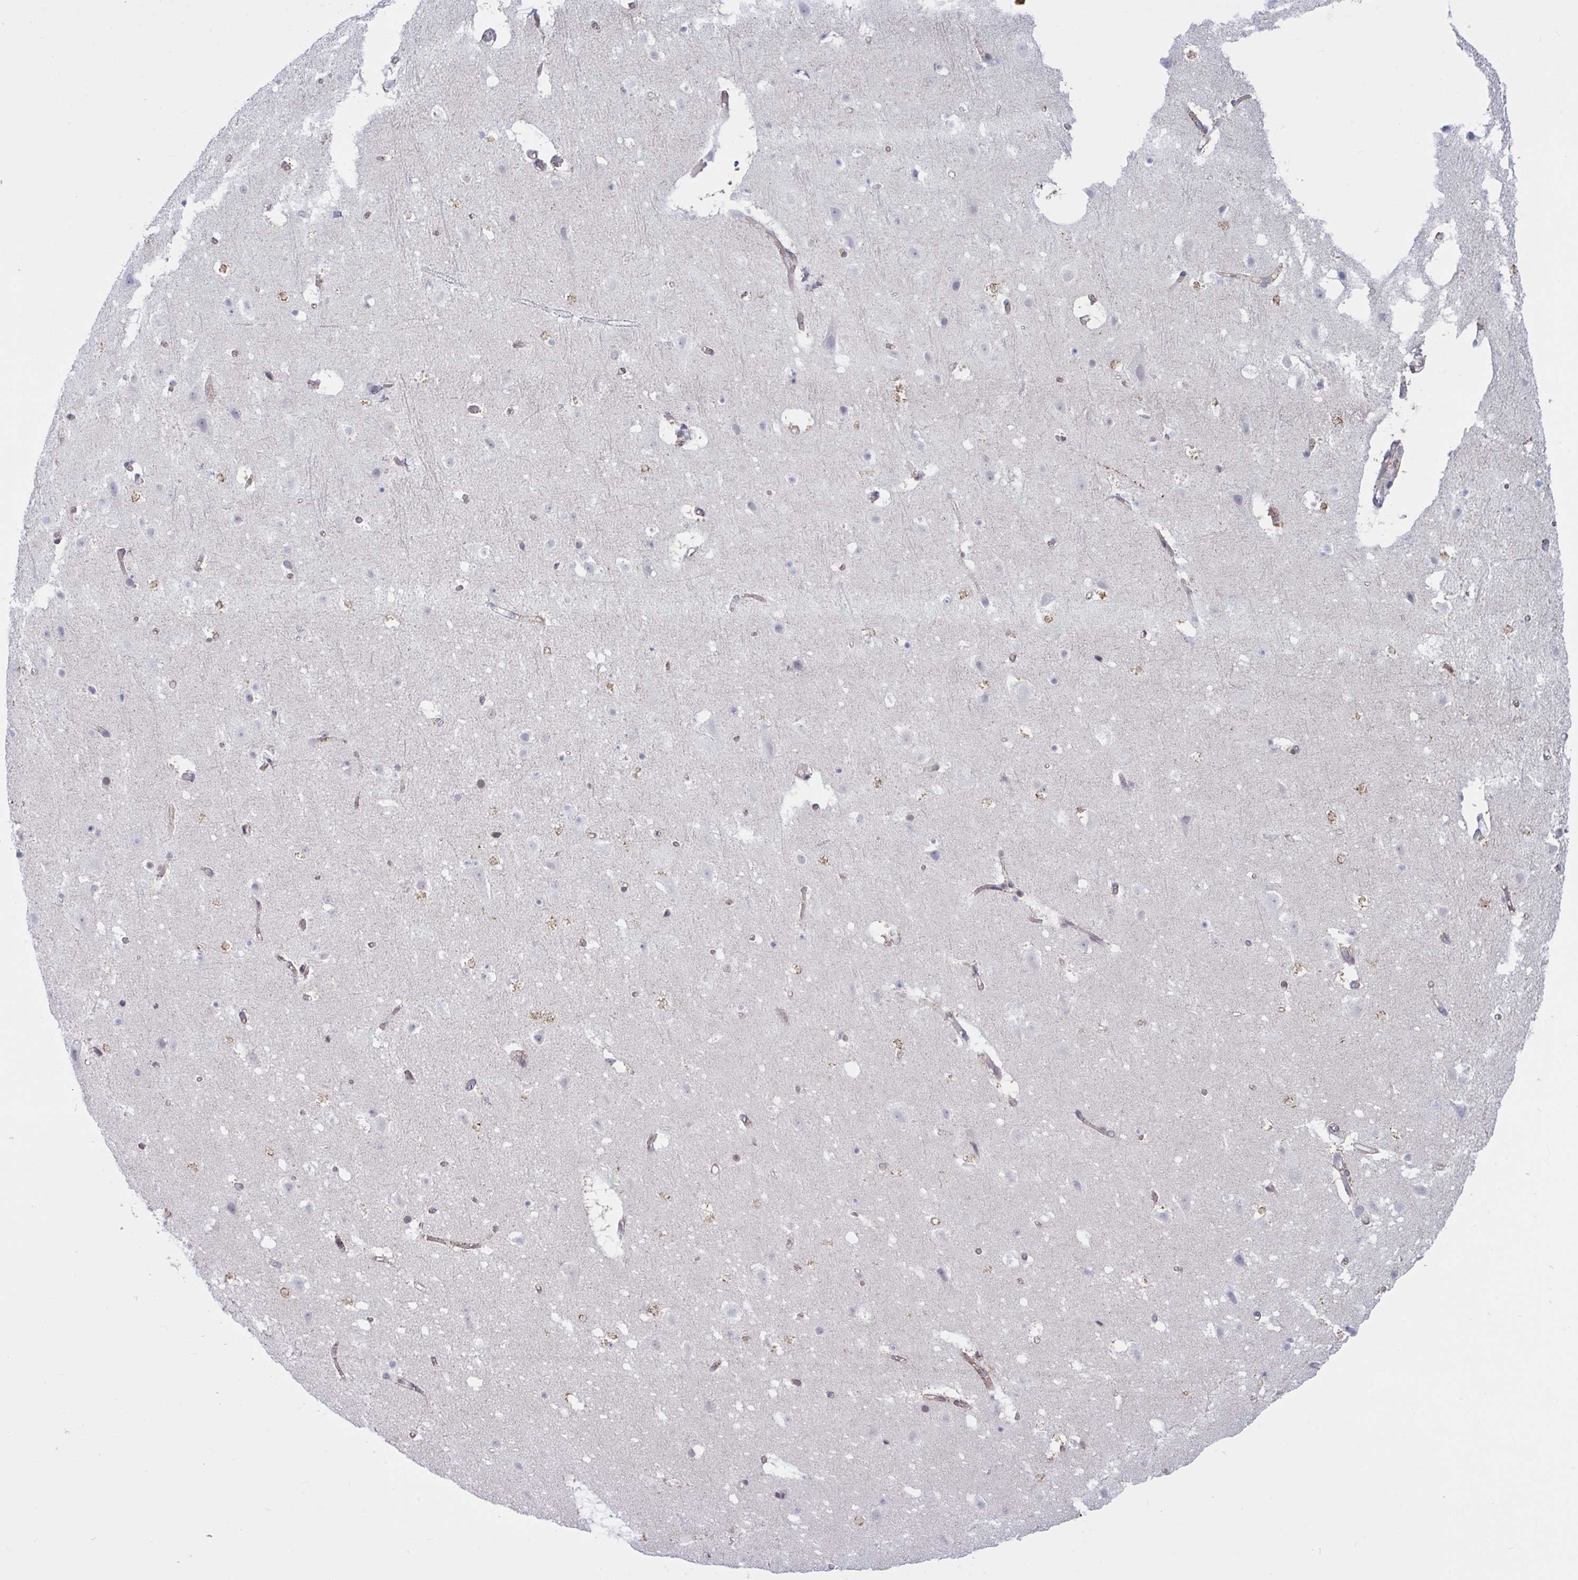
{"staining": {"intensity": "weak", "quantity": "25%-75%", "location": "cytoplasmic/membranous"}, "tissue": "cerebral cortex", "cell_type": "Endothelial cells", "image_type": "normal", "snomed": [{"axis": "morphology", "description": "Normal tissue, NOS"}, {"axis": "topography", "description": "Cerebral cortex"}], "caption": "A brown stain shows weak cytoplasmic/membranous staining of a protein in endothelial cells of normal human cerebral cortex. Nuclei are stained in blue.", "gene": "TANK", "patient": {"sex": "female", "age": 42}}